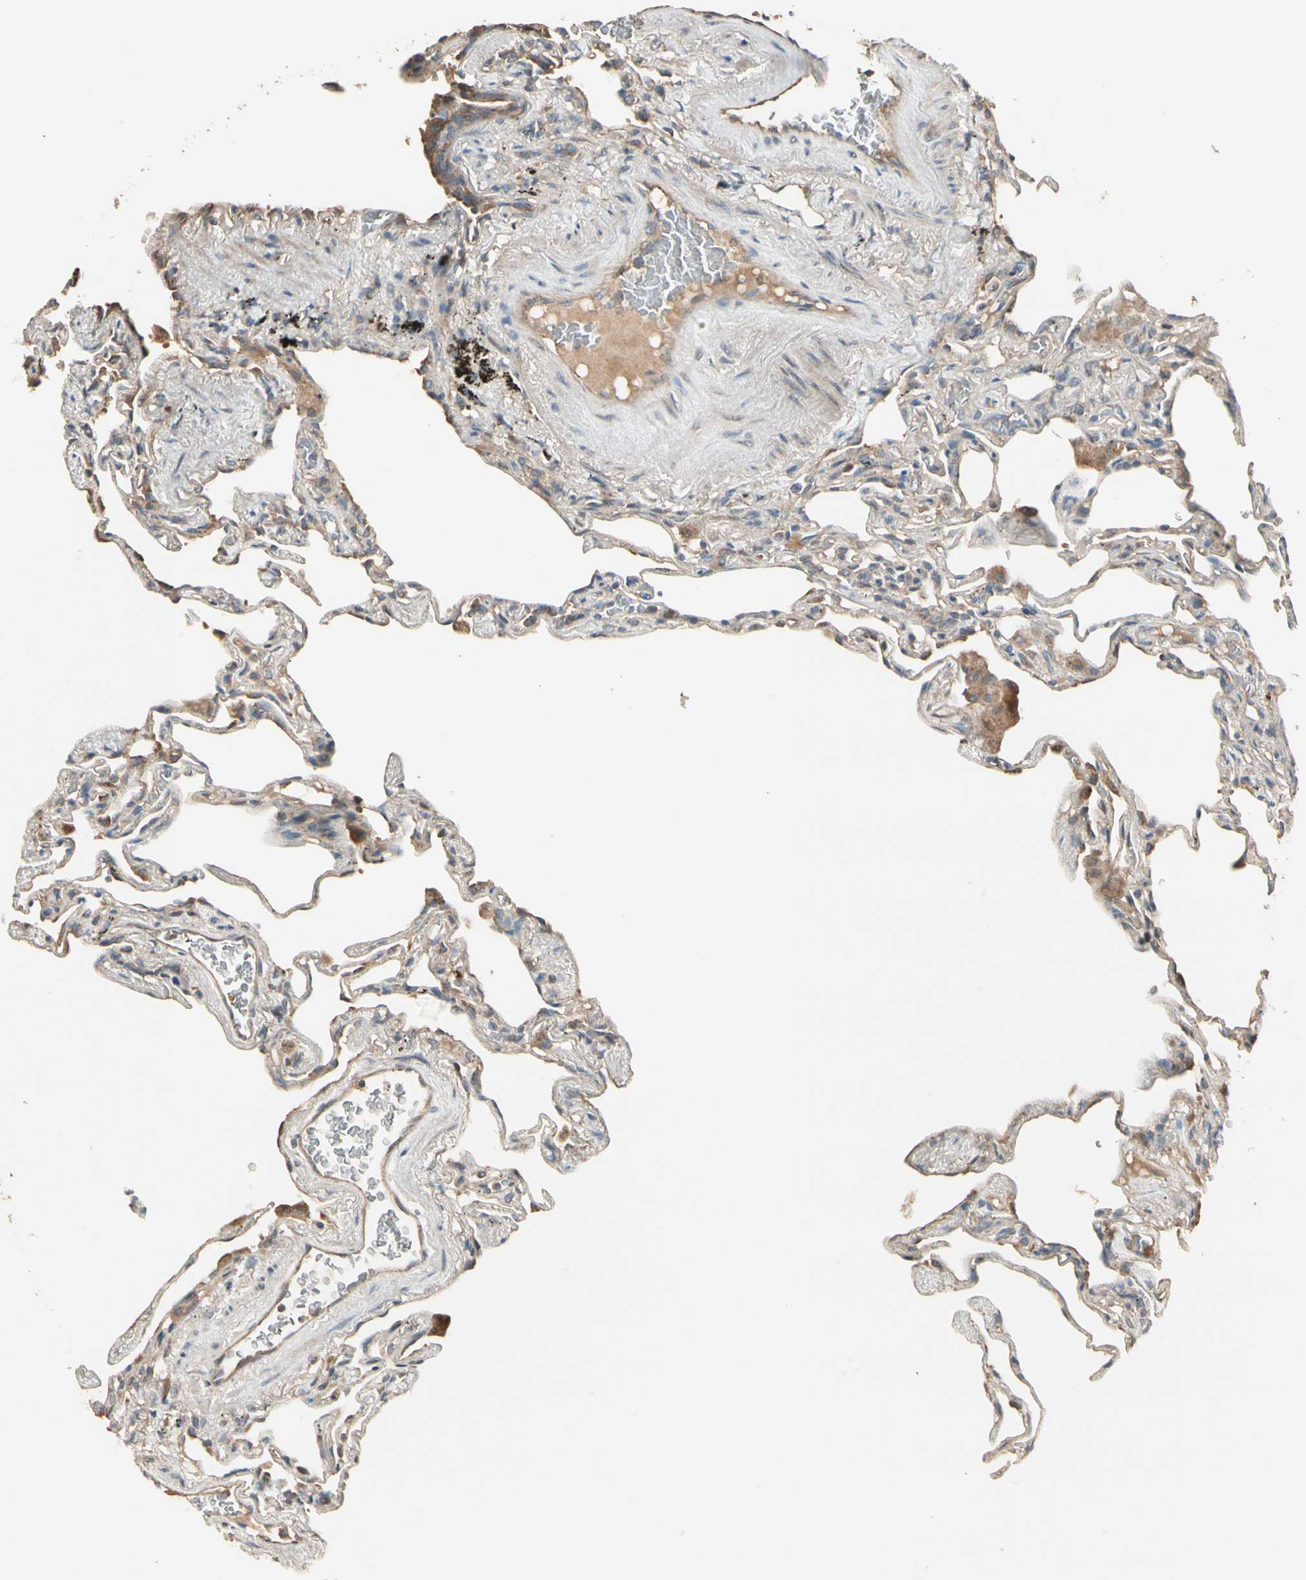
{"staining": {"intensity": "moderate", "quantity": ">75%", "location": "cytoplasmic/membranous"}, "tissue": "lung", "cell_type": "Alveolar cells", "image_type": "normal", "snomed": [{"axis": "morphology", "description": "Normal tissue, NOS"}, {"axis": "morphology", "description": "Inflammation, NOS"}, {"axis": "topography", "description": "Lung"}], "caption": "This histopathology image displays immunohistochemistry (IHC) staining of unremarkable human lung, with medium moderate cytoplasmic/membranous staining in about >75% of alveolar cells.", "gene": "TNFRSF21", "patient": {"sex": "male", "age": 69}}